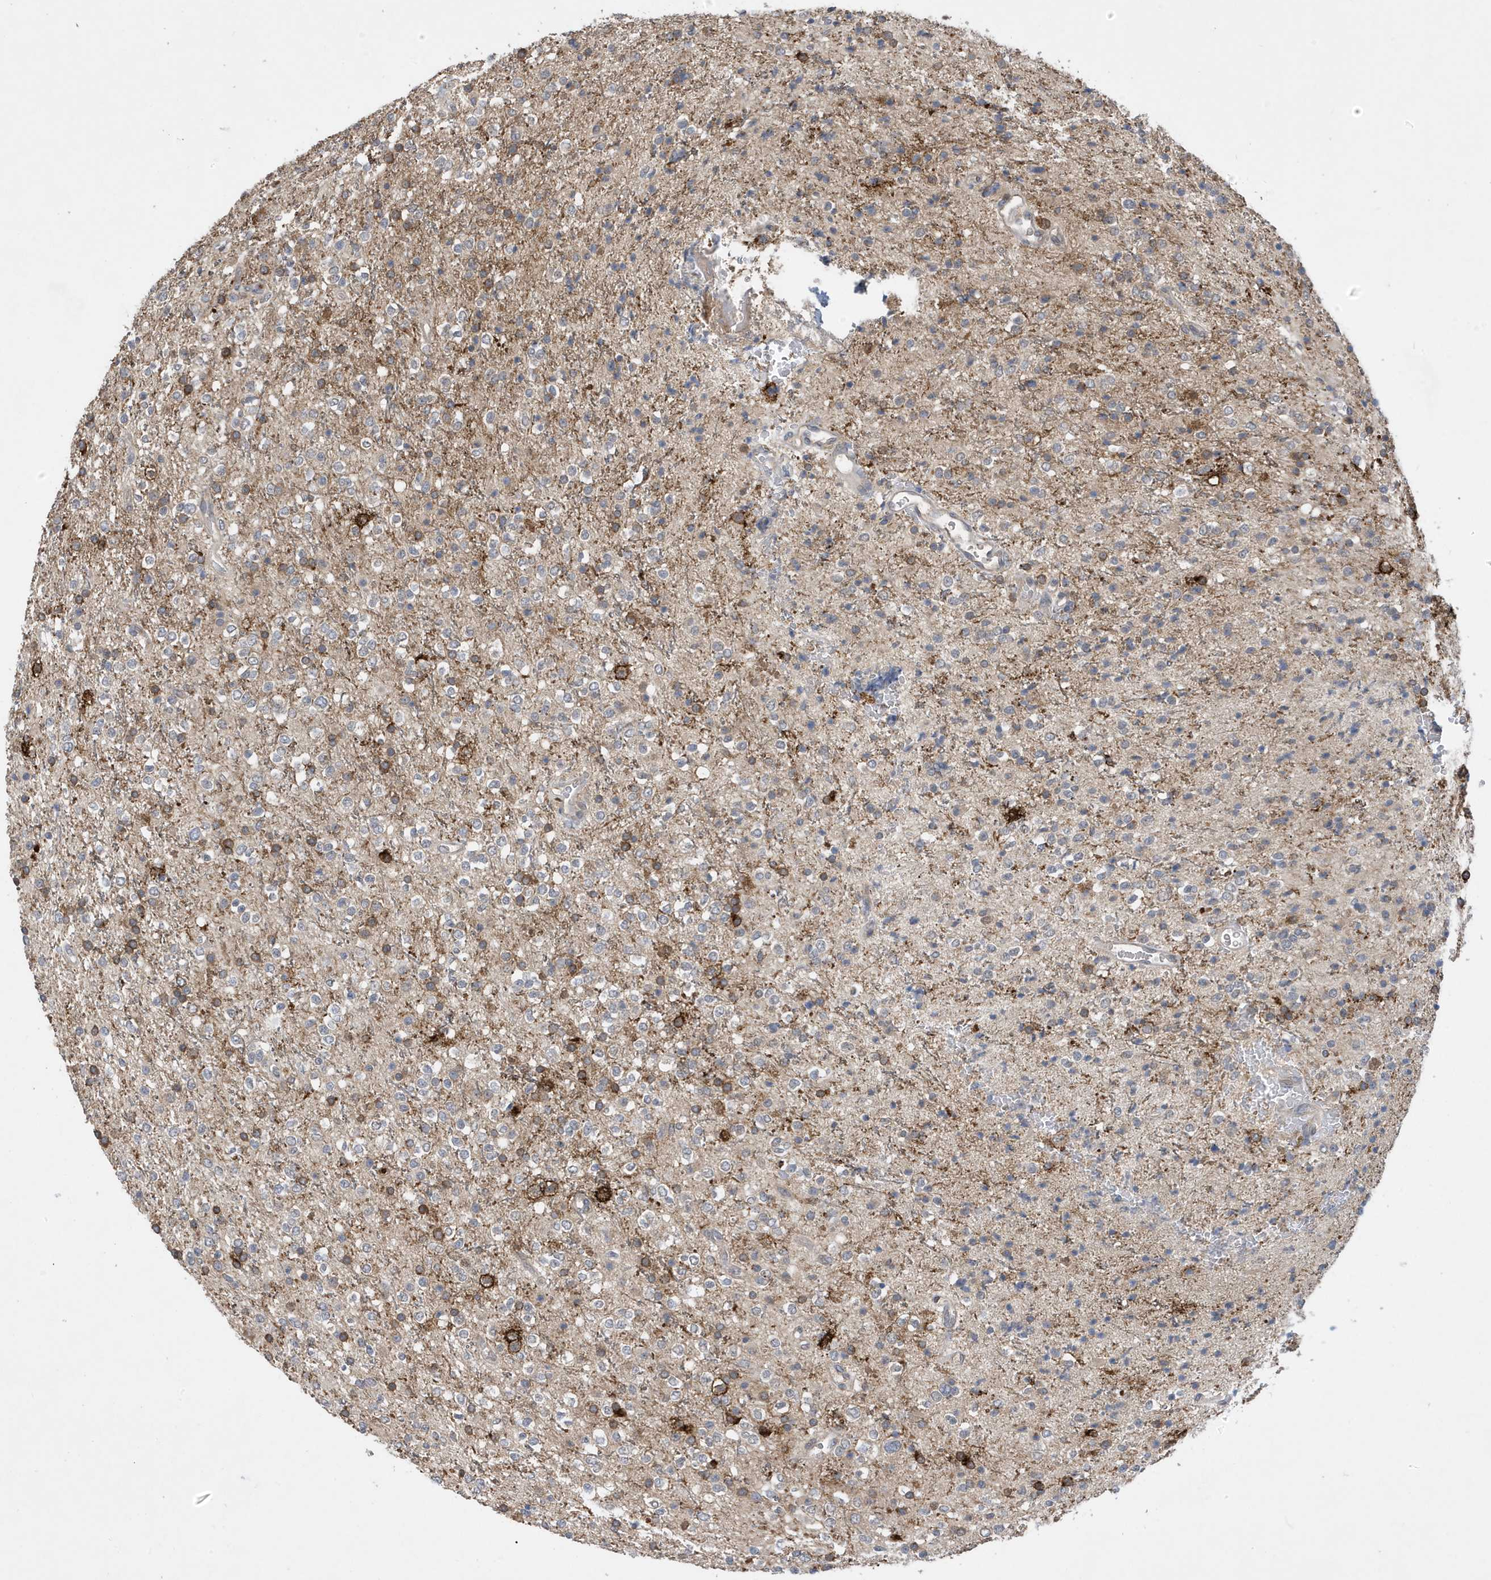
{"staining": {"intensity": "negative", "quantity": "none", "location": "none"}, "tissue": "glioma", "cell_type": "Tumor cells", "image_type": "cancer", "snomed": [{"axis": "morphology", "description": "Glioma, malignant, High grade"}, {"axis": "topography", "description": "Brain"}], "caption": "Immunohistochemical staining of human malignant high-grade glioma reveals no significant expression in tumor cells. (Stains: DAB (3,3'-diaminobenzidine) immunohistochemistry with hematoxylin counter stain, Microscopy: brightfield microscopy at high magnification).", "gene": "NSUN3", "patient": {"sex": "male", "age": 34}}